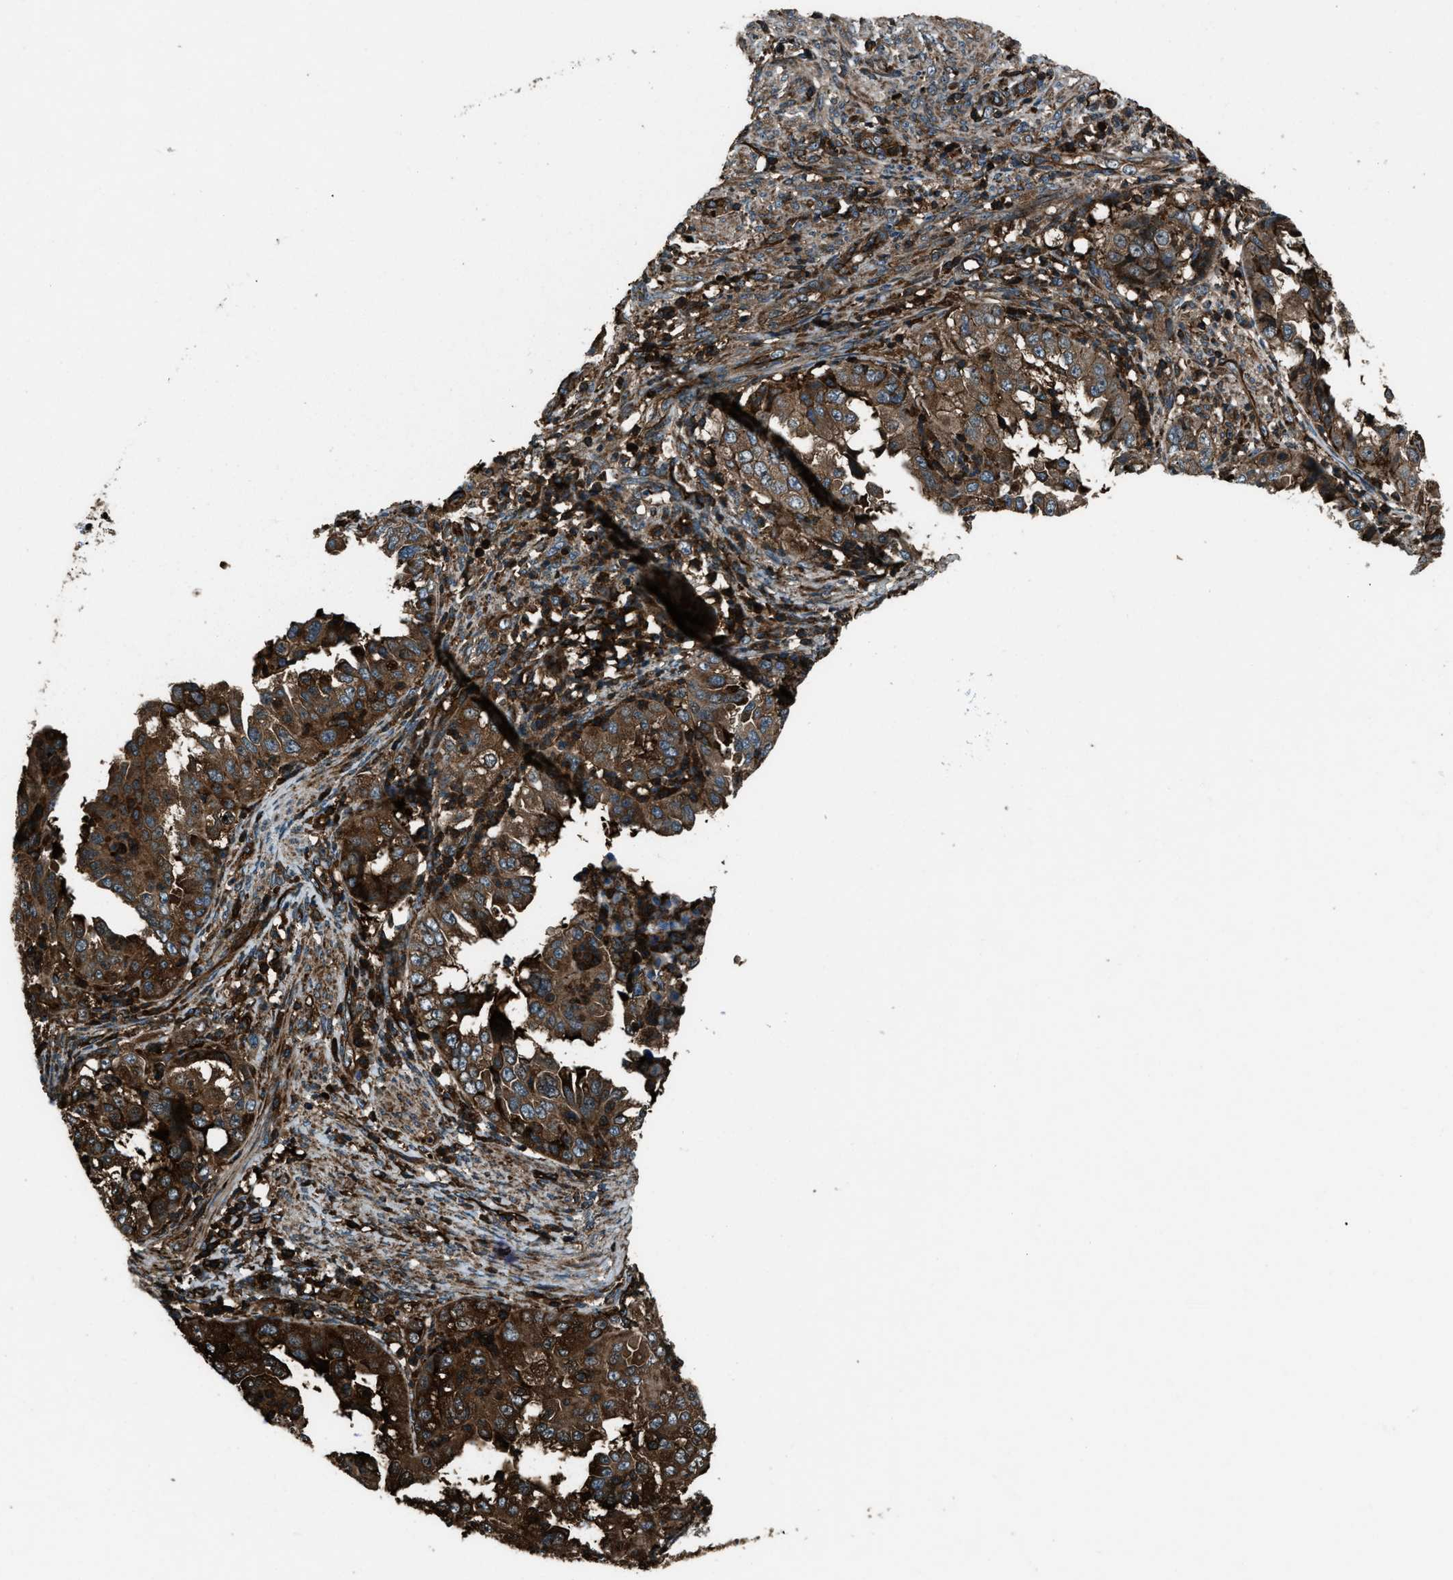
{"staining": {"intensity": "strong", "quantity": ">75%", "location": "cytoplasmic/membranous,nuclear"}, "tissue": "endometrial cancer", "cell_type": "Tumor cells", "image_type": "cancer", "snomed": [{"axis": "morphology", "description": "Adenocarcinoma, NOS"}, {"axis": "topography", "description": "Endometrium"}], "caption": "The image demonstrates a brown stain indicating the presence of a protein in the cytoplasmic/membranous and nuclear of tumor cells in endometrial cancer (adenocarcinoma).", "gene": "SNX30", "patient": {"sex": "female", "age": 85}}